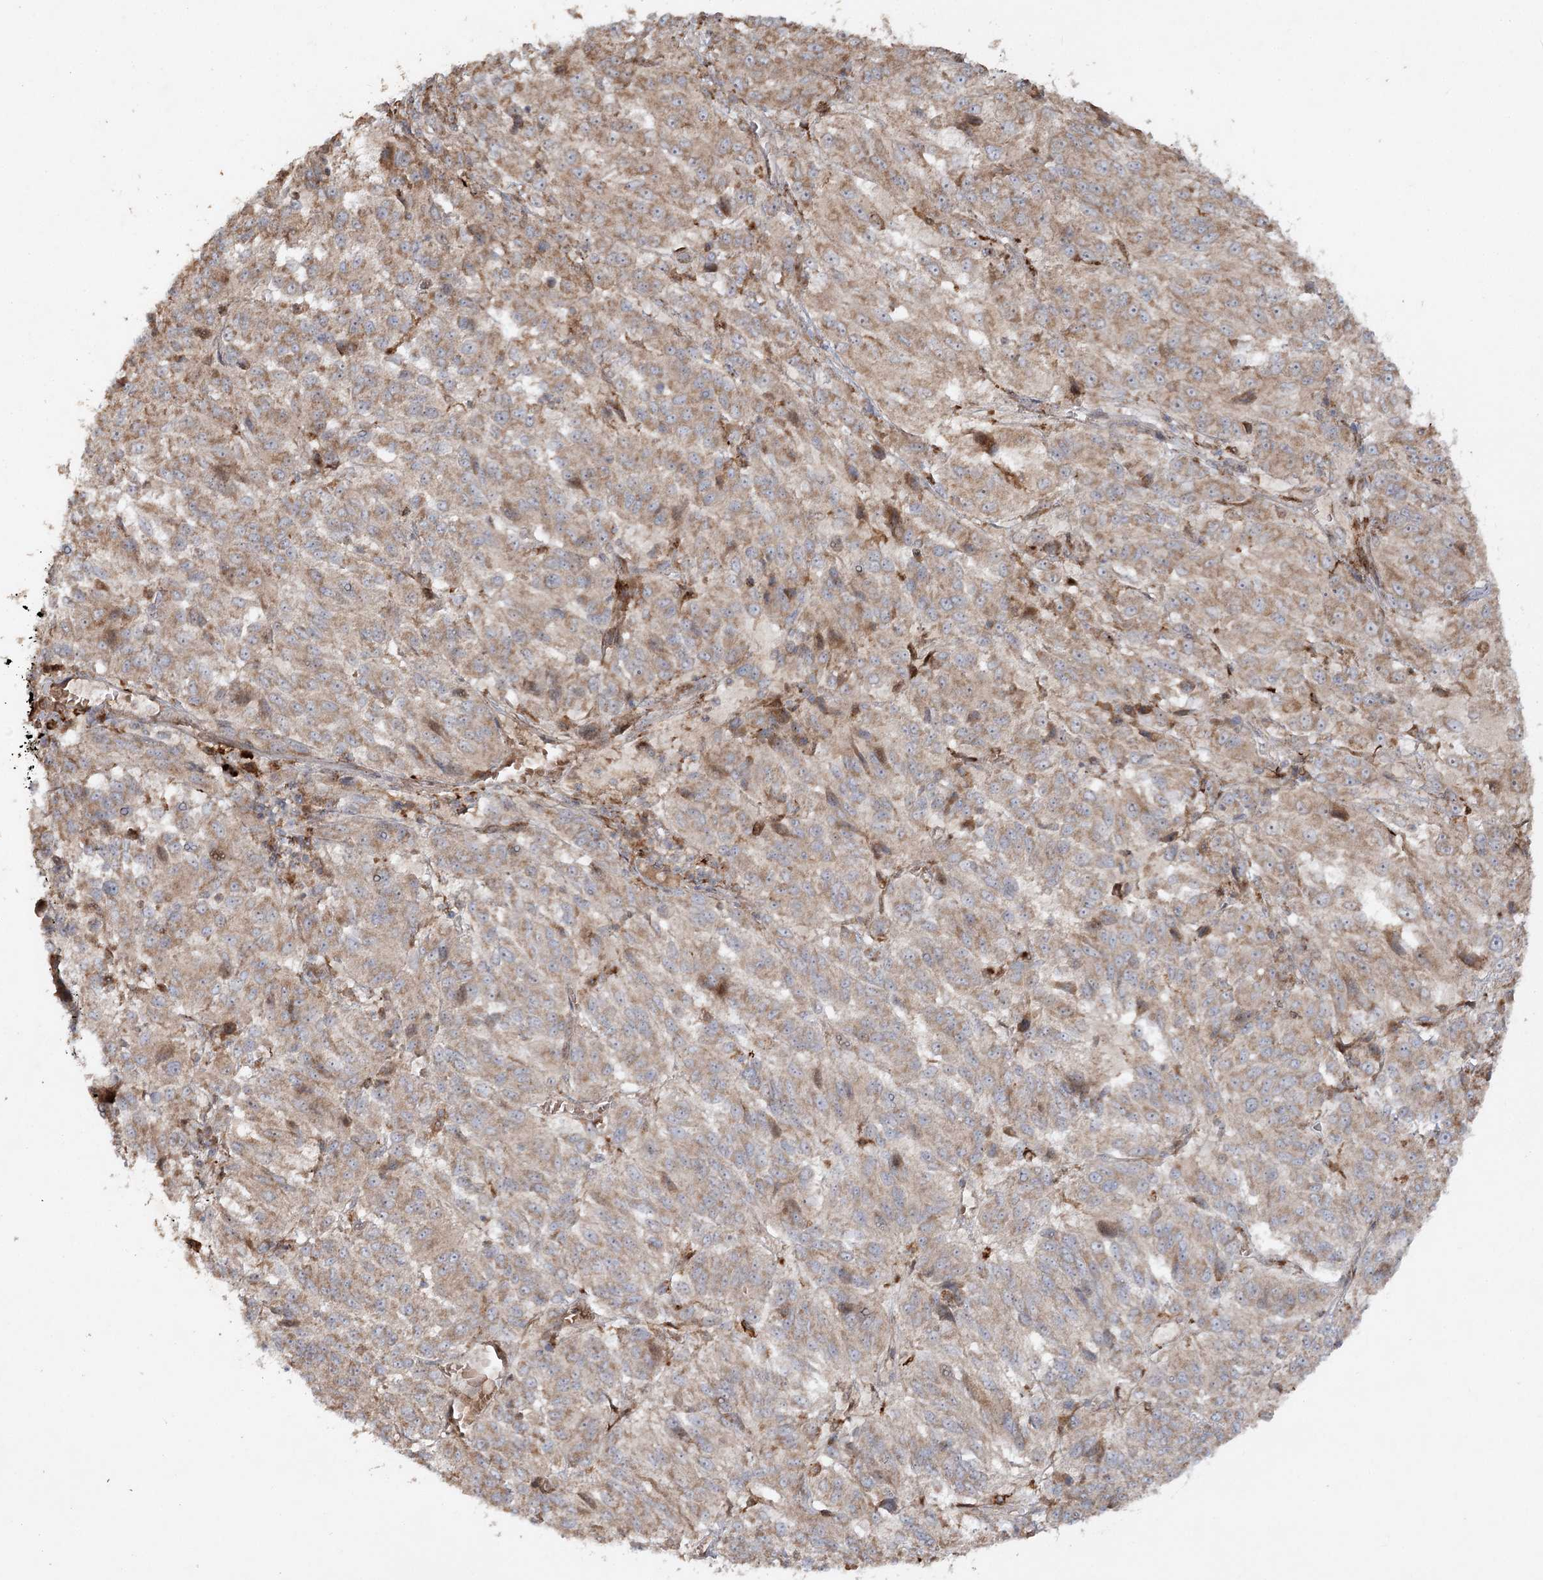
{"staining": {"intensity": "weak", "quantity": ">75%", "location": "cytoplasmic/membranous"}, "tissue": "melanoma", "cell_type": "Tumor cells", "image_type": "cancer", "snomed": [{"axis": "morphology", "description": "Malignant melanoma, Metastatic site"}, {"axis": "topography", "description": "Lung"}], "caption": "Melanoma tissue shows weak cytoplasmic/membranous positivity in about >75% of tumor cells, visualized by immunohistochemistry.", "gene": "KBTBD4", "patient": {"sex": "male", "age": 64}}